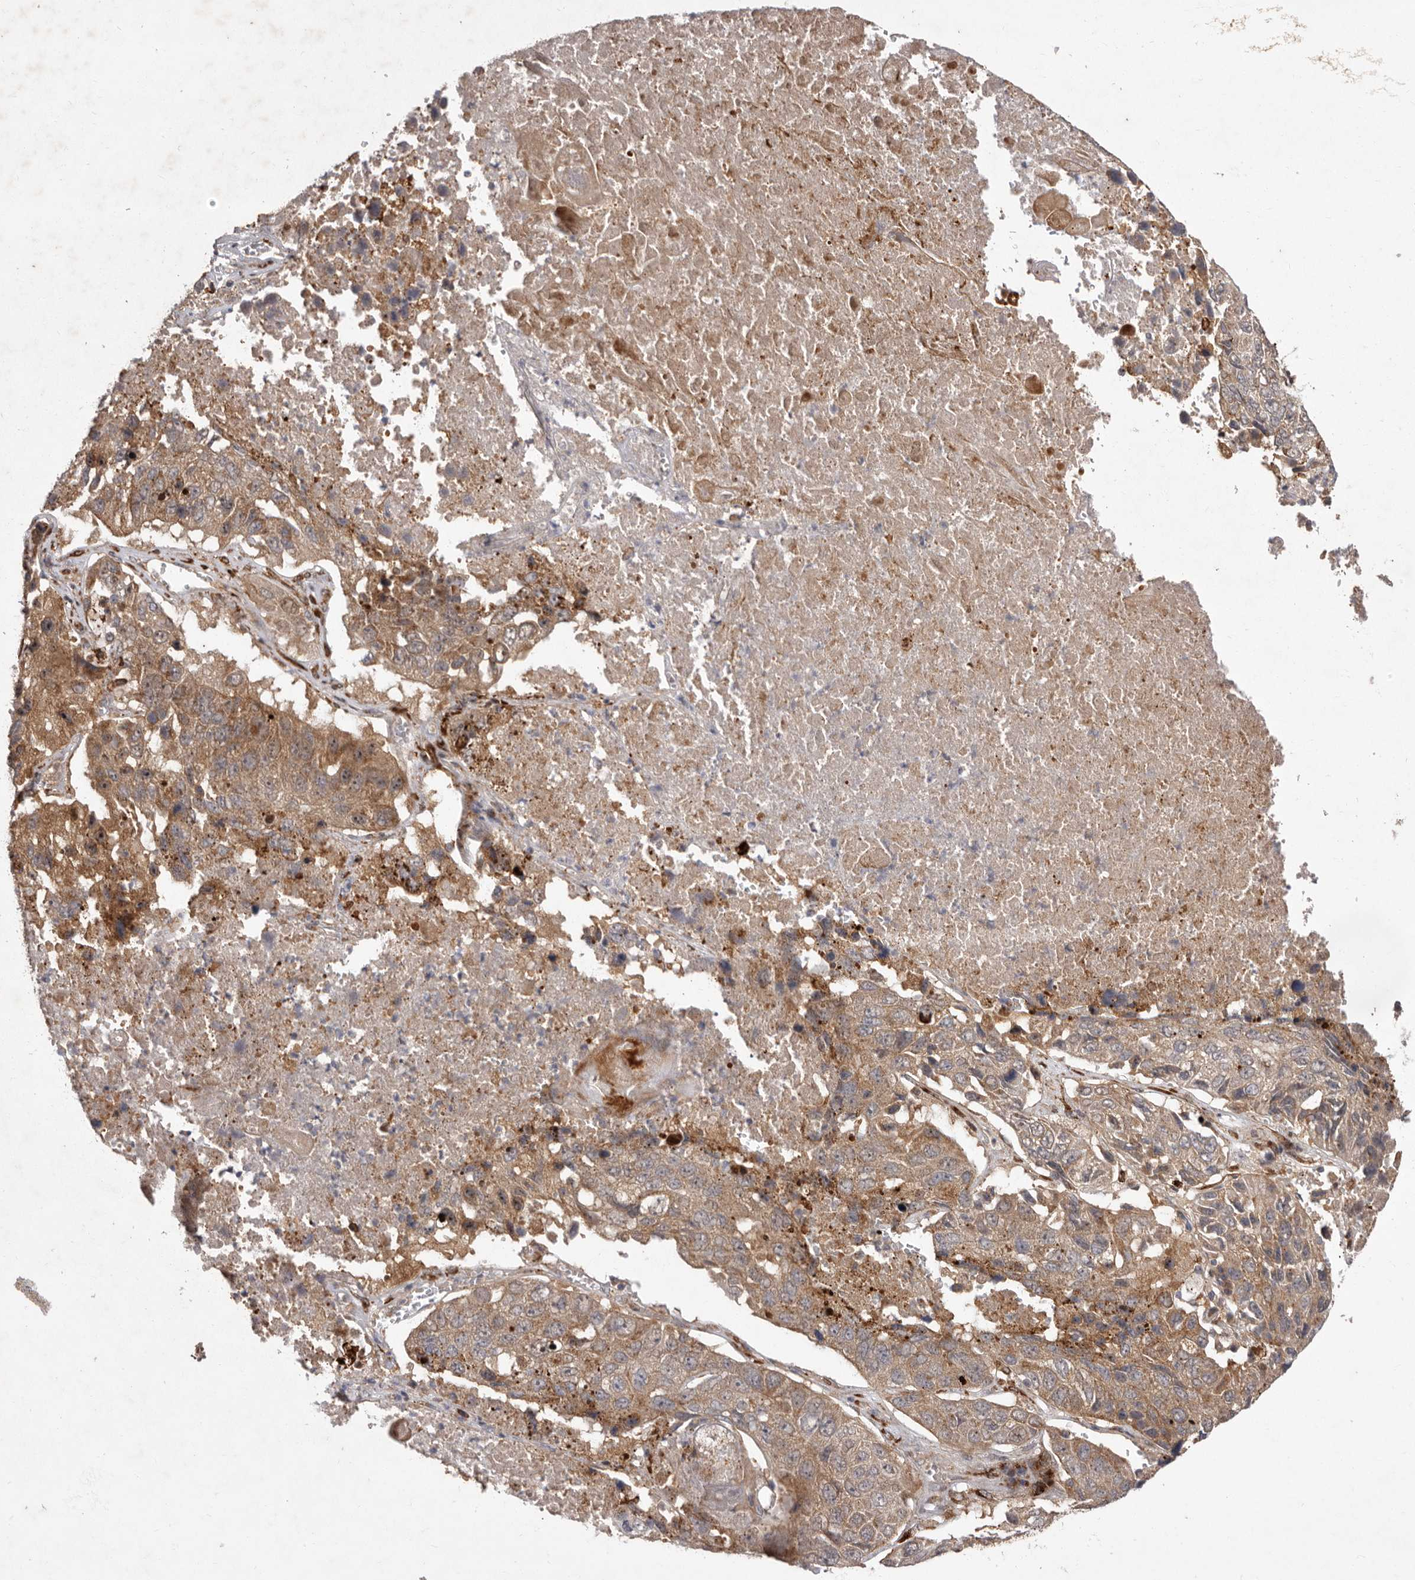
{"staining": {"intensity": "moderate", "quantity": ">75%", "location": "cytoplasmic/membranous"}, "tissue": "lung cancer", "cell_type": "Tumor cells", "image_type": "cancer", "snomed": [{"axis": "morphology", "description": "Squamous cell carcinoma, NOS"}, {"axis": "topography", "description": "Lung"}], "caption": "Lung squamous cell carcinoma stained for a protein (brown) exhibits moderate cytoplasmic/membranous positive expression in about >75% of tumor cells.", "gene": "FLAD1", "patient": {"sex": "male", "age": 61}}